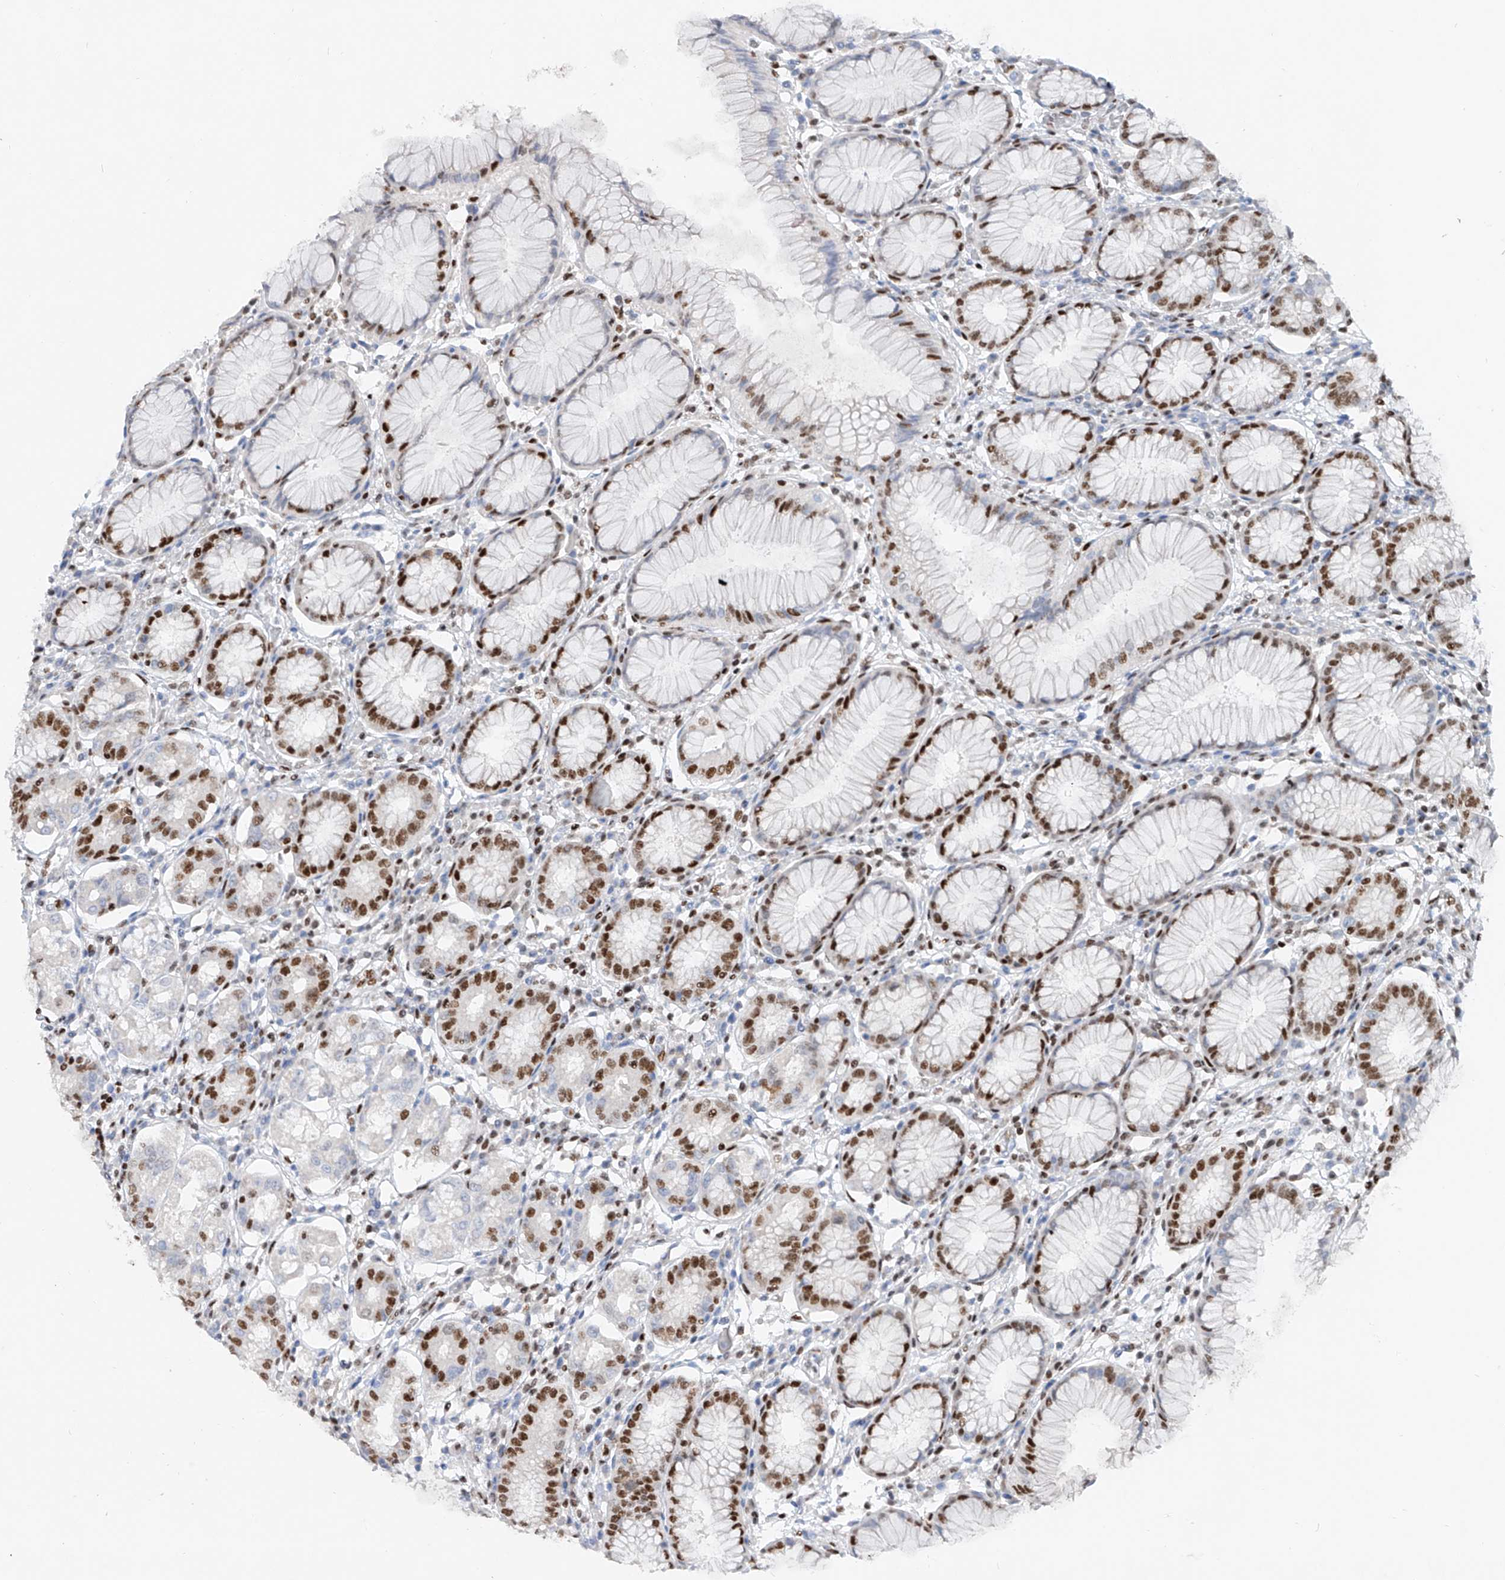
{"staining": {"intensity": "strong", "quantity": "25%-75%", "location": "nuclear"}, "tissue": "stomach", "cell_type": "Glandular cells", "image_type": "normal", "snomed": [{"axis": "morphology", "description": "Normal tissue, NOS"}, {"axis": "topography", "description": "Stomach, lower"}], "caption": "Unremarkable stomach demonstrates strong nuclear staining in approximately 25%-75% of glandular cells, visualized by immunohistochemistry. (DAB IHC, brown staining for protein, blue staining for nuclei).", "gene": "TAF4", "patient": {"sex": "female", "age": 56}}